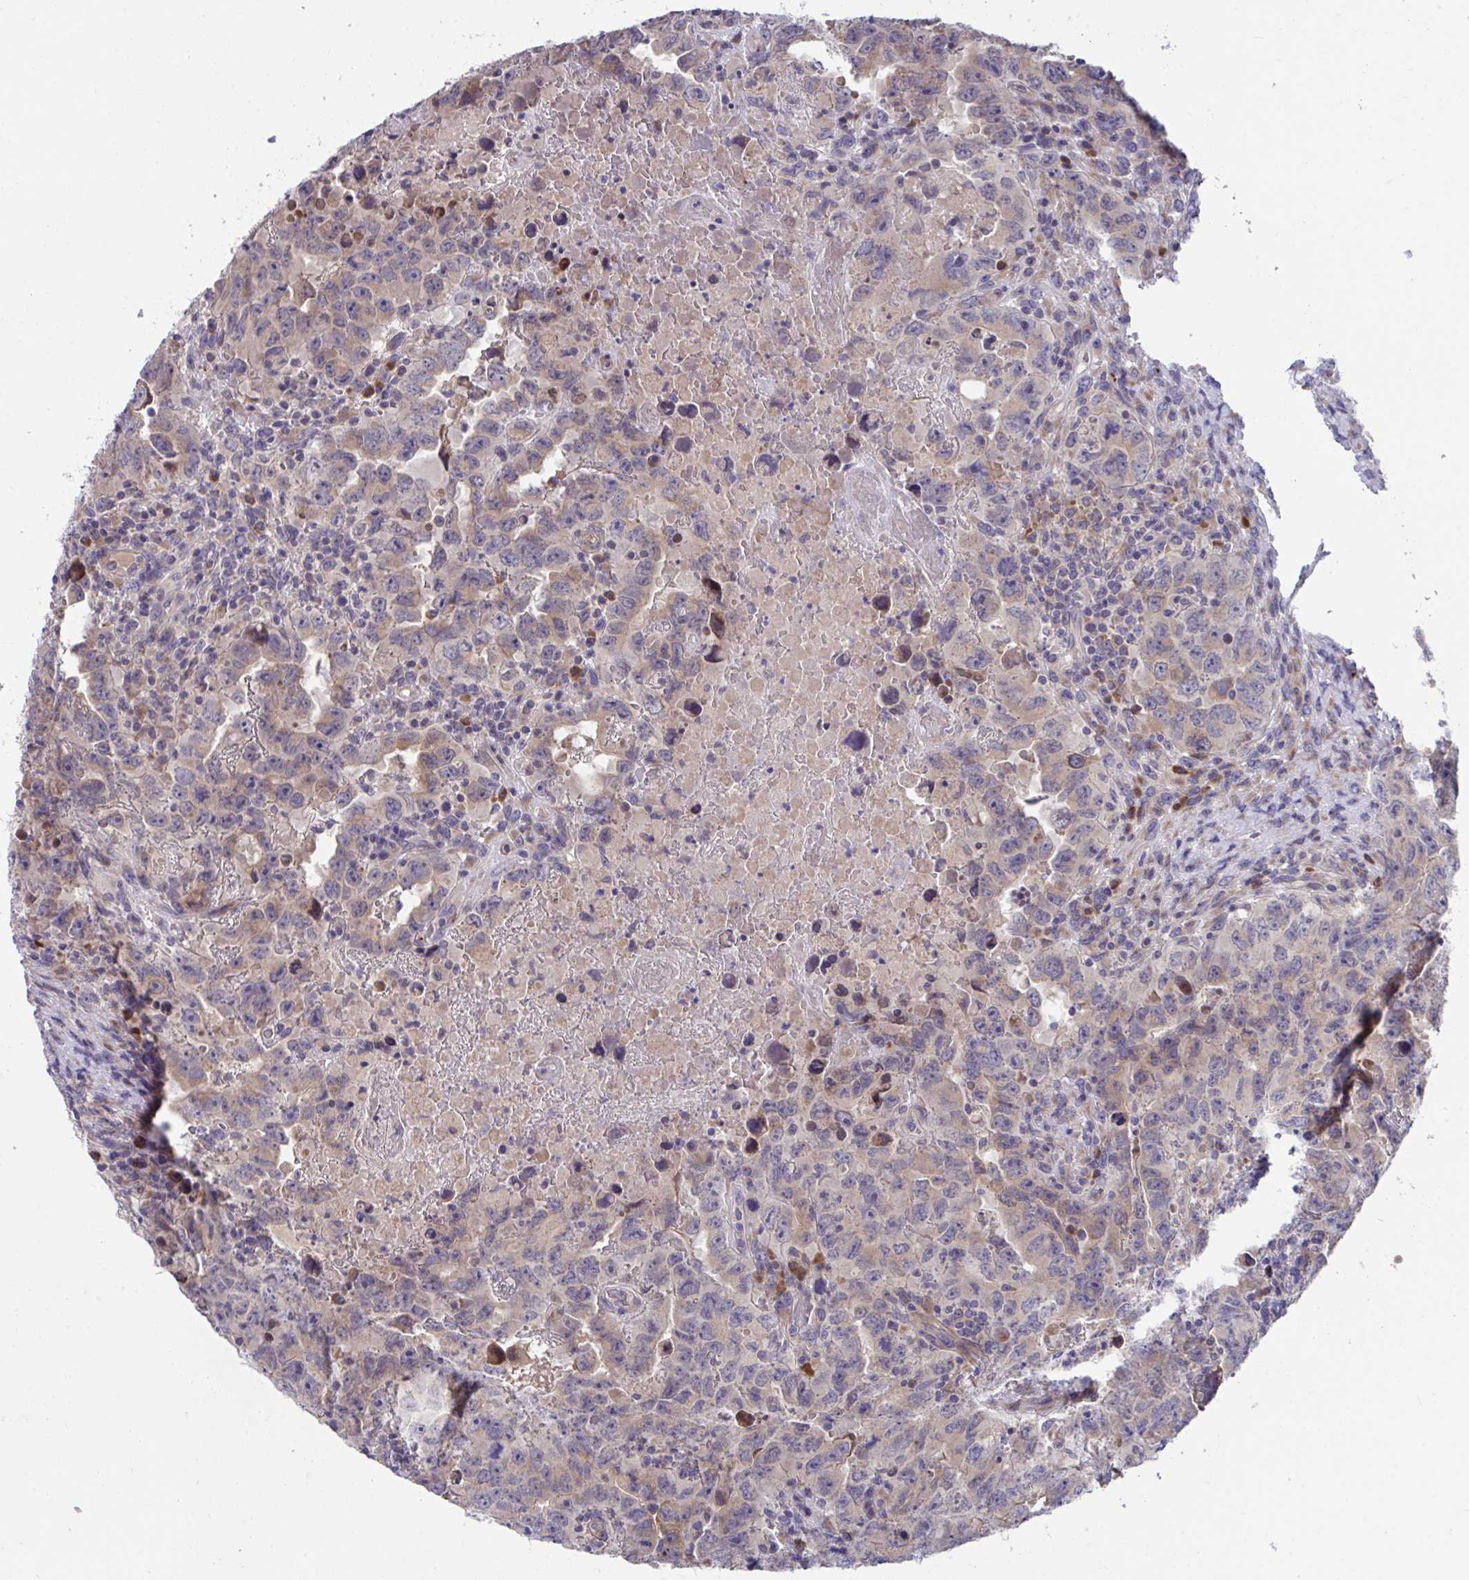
{"staining": {"intensity": "weak", "quantity": ">75%", "location": "cytoplasmic/membranous"}, "tissue": "testis cancer", "cell_type": "Tumor cells", "image_type": "cancer", "snomed": [{"axis": "morphology", "description": "Carcinoma, Embryonal, NOS"}, {"axis": "topography", "description": "Testis"}], "caption": "Human testis cancer stained for a protein (brown) demonstrates weak cytoplasmic/membranous positive positivity in approximately >75% of tumor cells.", "gene": "SUSD4", "patient": {"sex": "male", "age": 24}}